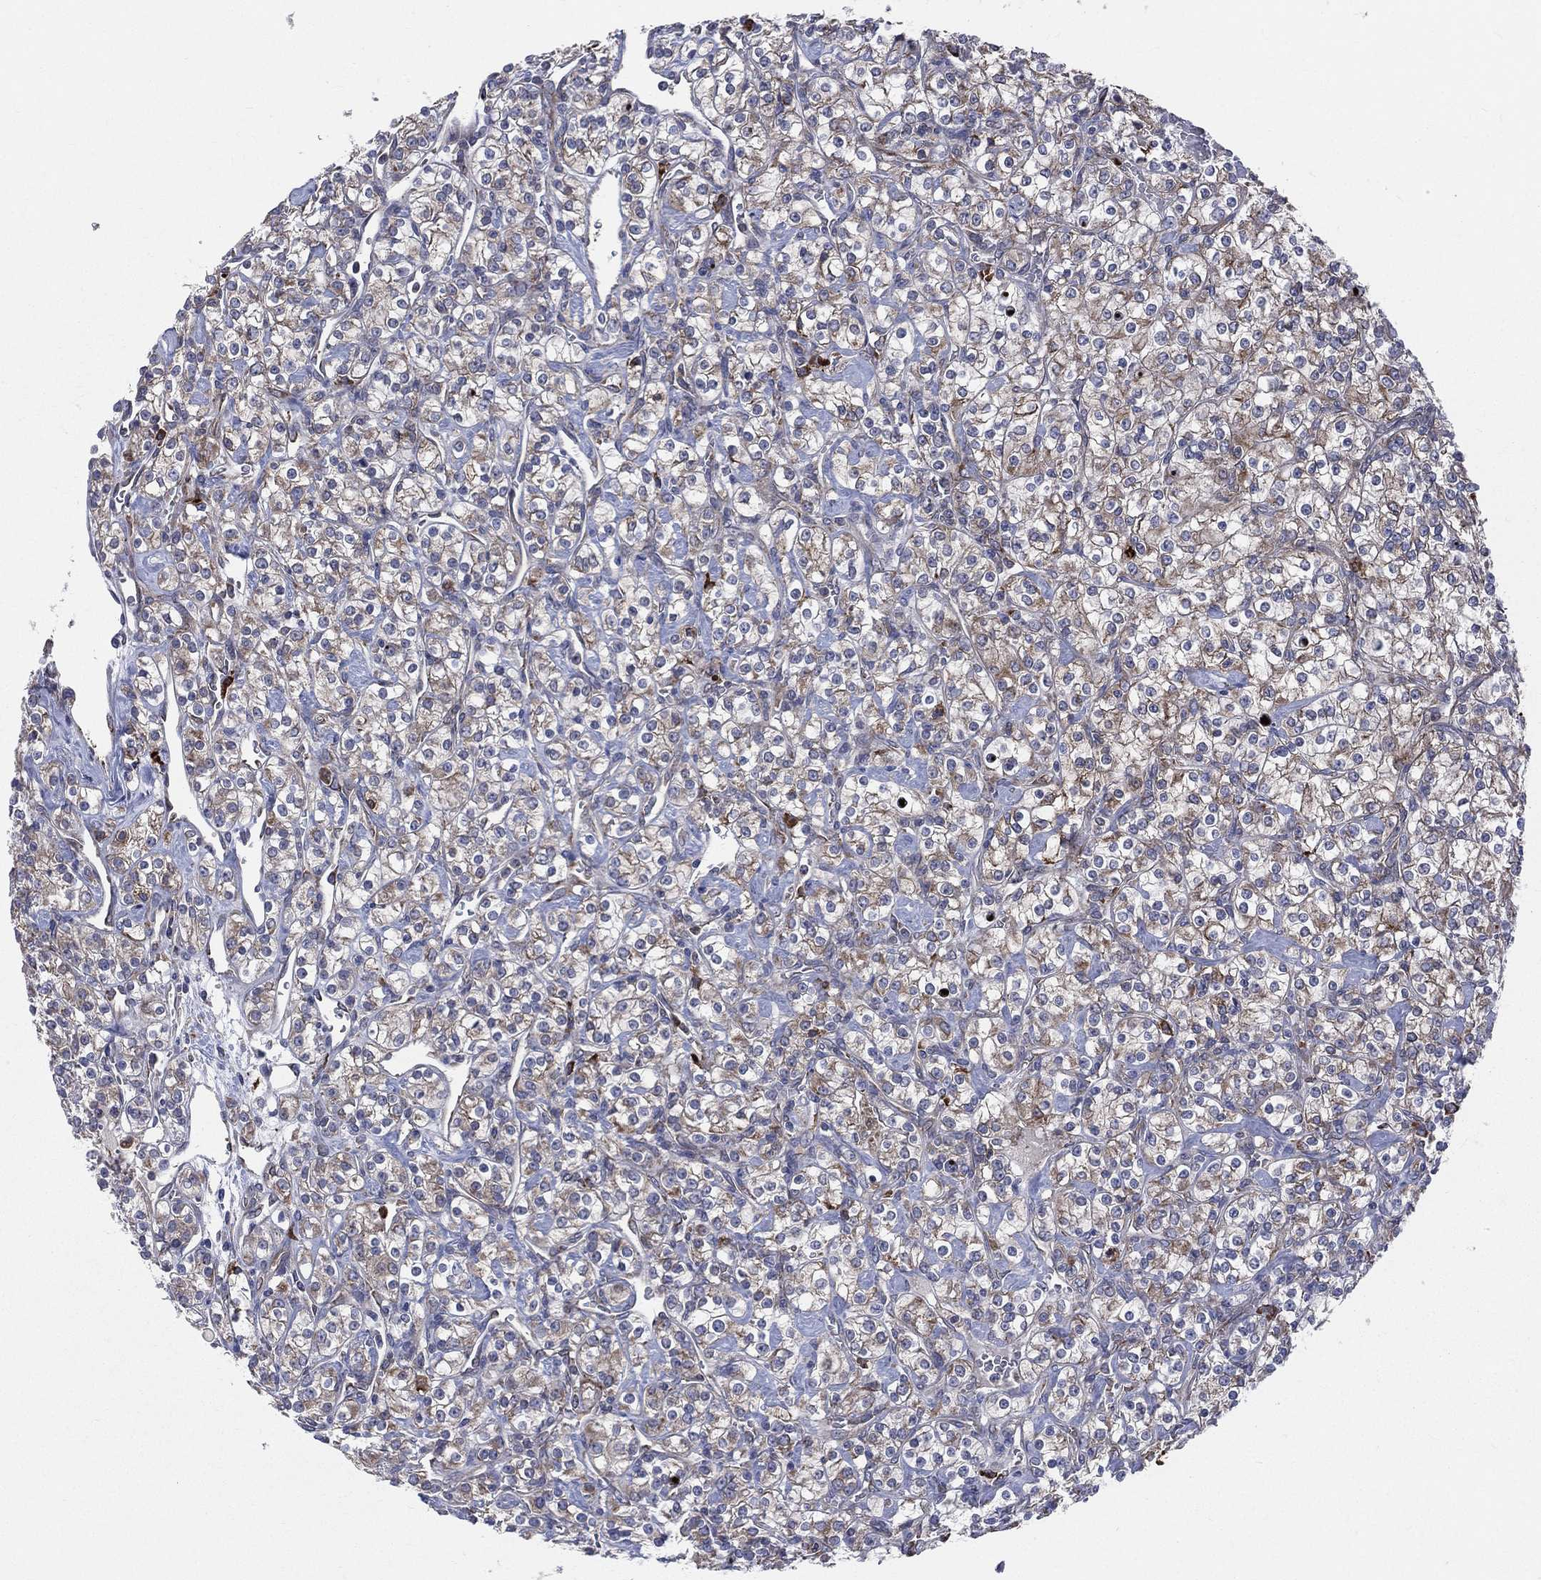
{"staining": {"intensity": "moderate", "quantity": ">75%", "location": "cytoplasmic/membranous"}, "tissue": "renal cancer", "cell_type": "Tumor cells", "image_type": "cancer", "snomed": [{"axis": "morphology", "description": "Adenocarcinoma, NOS"}, {"axis": "topography", "description": "Kidney"}], "caption": "Renal cancer was stained to show a protein in brown. There is medium levels of moderate cytoplasmic/membranous positivity in approximately >75% of tumor cells. (DAB IHC, brown staining for protein, blue staining for nuclei).", "gene": "CCDC159", "patient": {"sex": "male", "age": 77}}